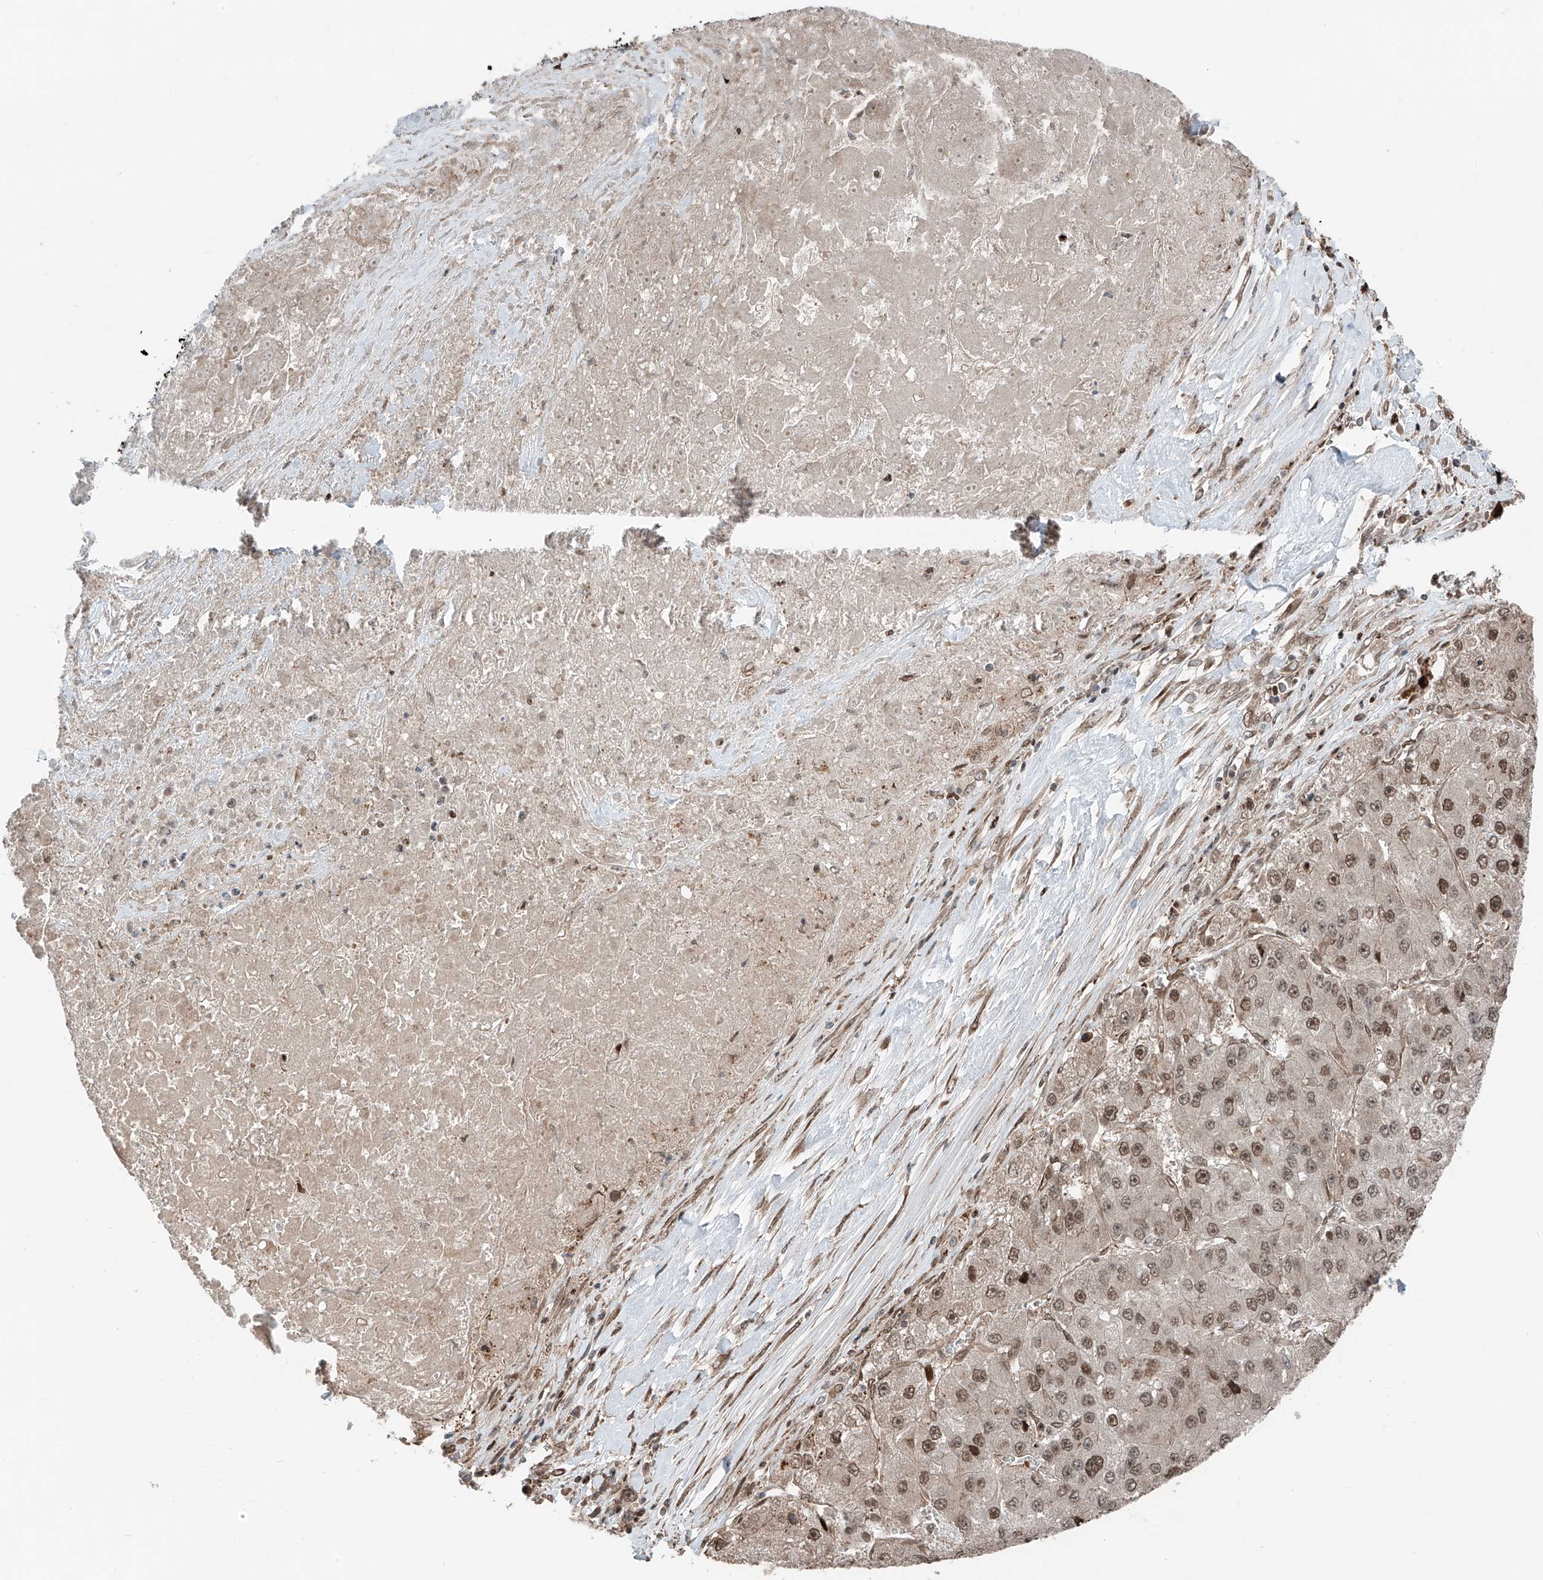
{"staining": {"intensity": "moderate", "quantity": ">75%", "location": "nuclear"}, "tissue": "liver cancer", "cell_type": "Tumor cells", "image_type": "cancer", "snomed": [{"axis": "morphology", "description": "Carcinoma, Hepatocellular, NOS"}, {"axis": "topography", "description": "Liver"}], "caption": "Liver hepatocellular carcinoma stained with DAB immunohistochemistry reveals medium levels of moderate nuclear positivity in about >75% of tumor cells.", "gene": "CEP162", "patient": {"sex": "female", "age": 73}}